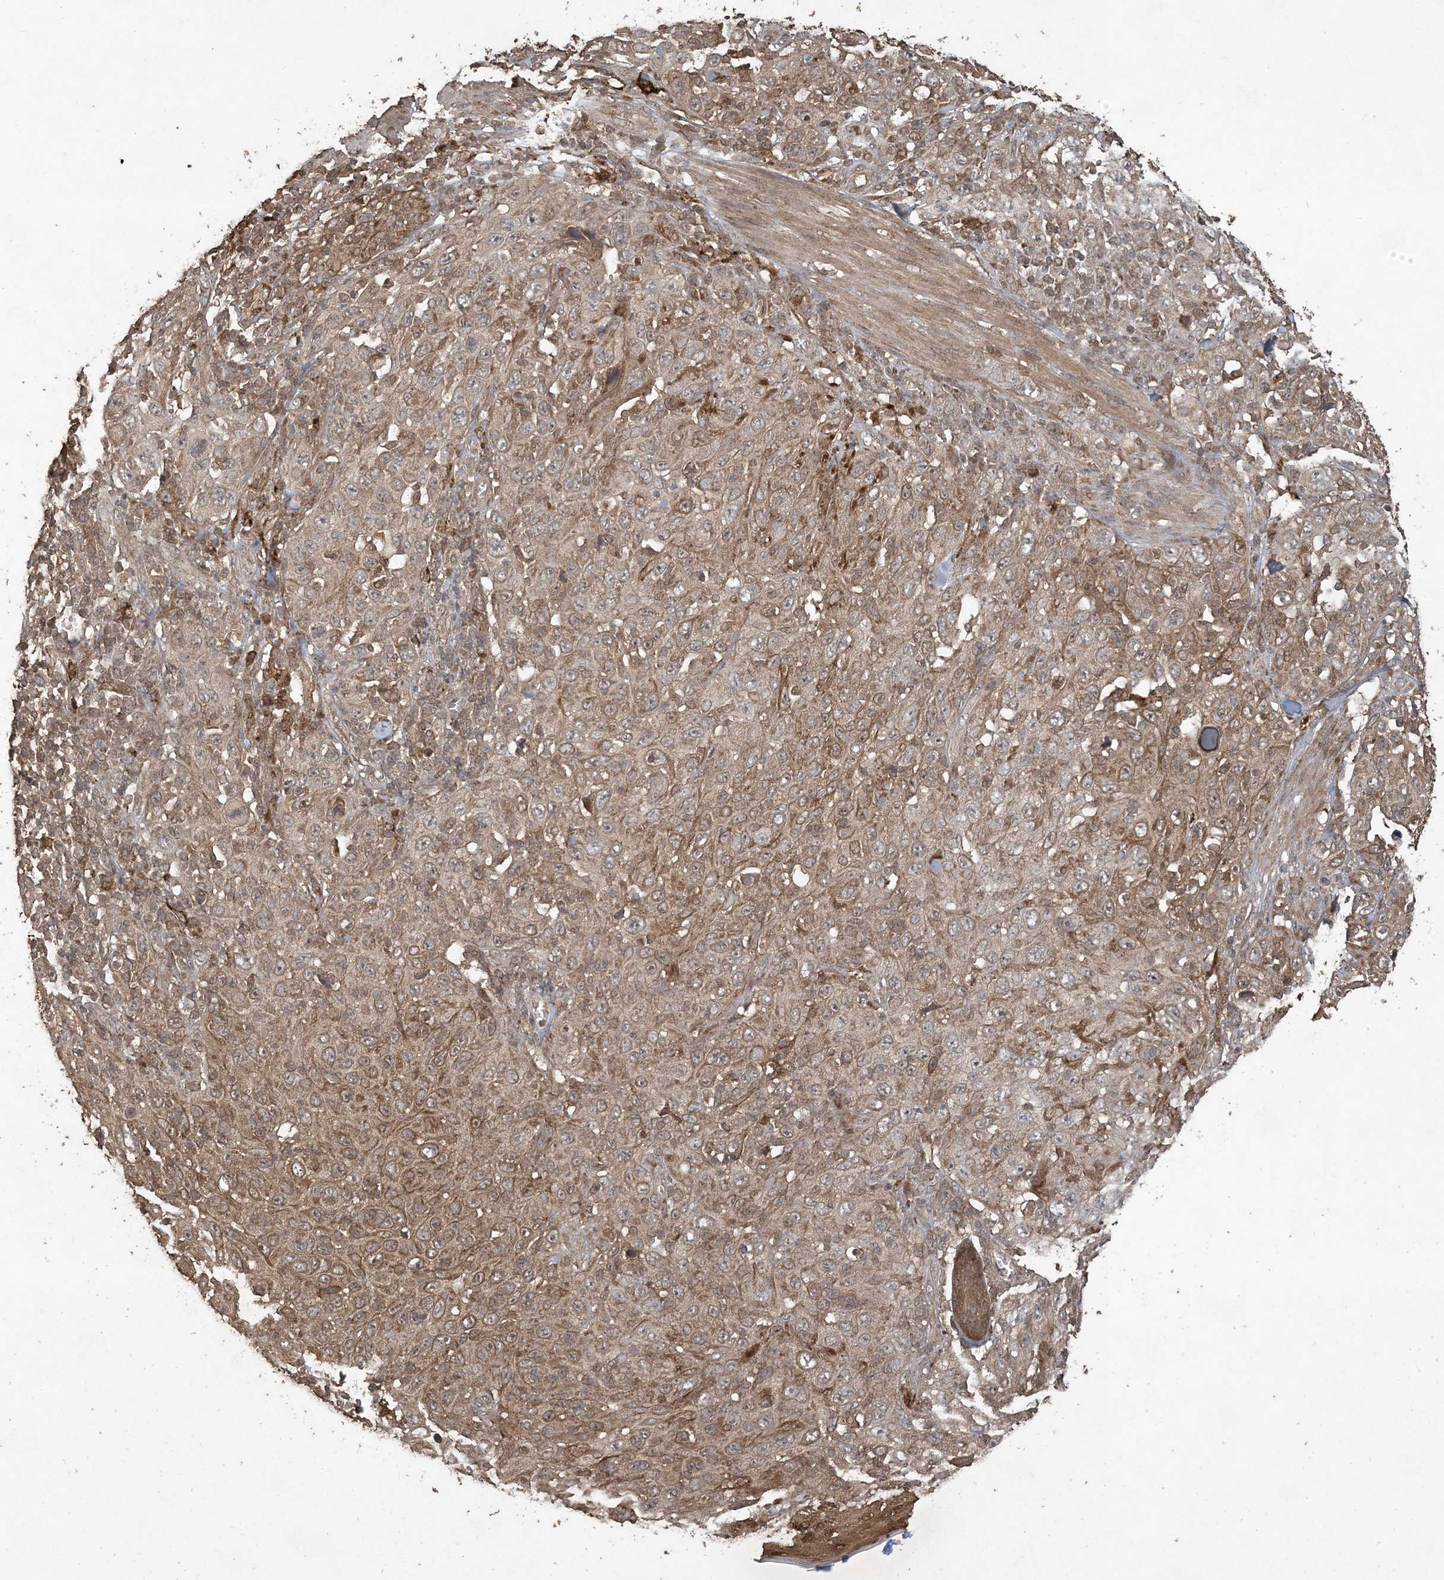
{"staining": {"intensity": "moderate", "quantity": ">75%", "location": "cytoplasmic/membranous"}, "tissue": "skin cancer", "cell_type": "Tumor cells", "image_type": "cancer", "snomed": [{"axis": "morphology", "description": "Squamous cell carcinoma, NOS"}, {"axis": "topography", "description": "Skin"}], "caption": "Immunohistochemistry (IHC) histopathology image of neoplastic tissue: skin cancer stained using IHC reveals medium levels of moderate protein expression localized specifically in the cytoplasmic/membranous of tumor cells, appearing as a cytoplasmic/membranous brown color.", "gene": "EFCAB8", "patient": {"sex": "female", "age": 88}}